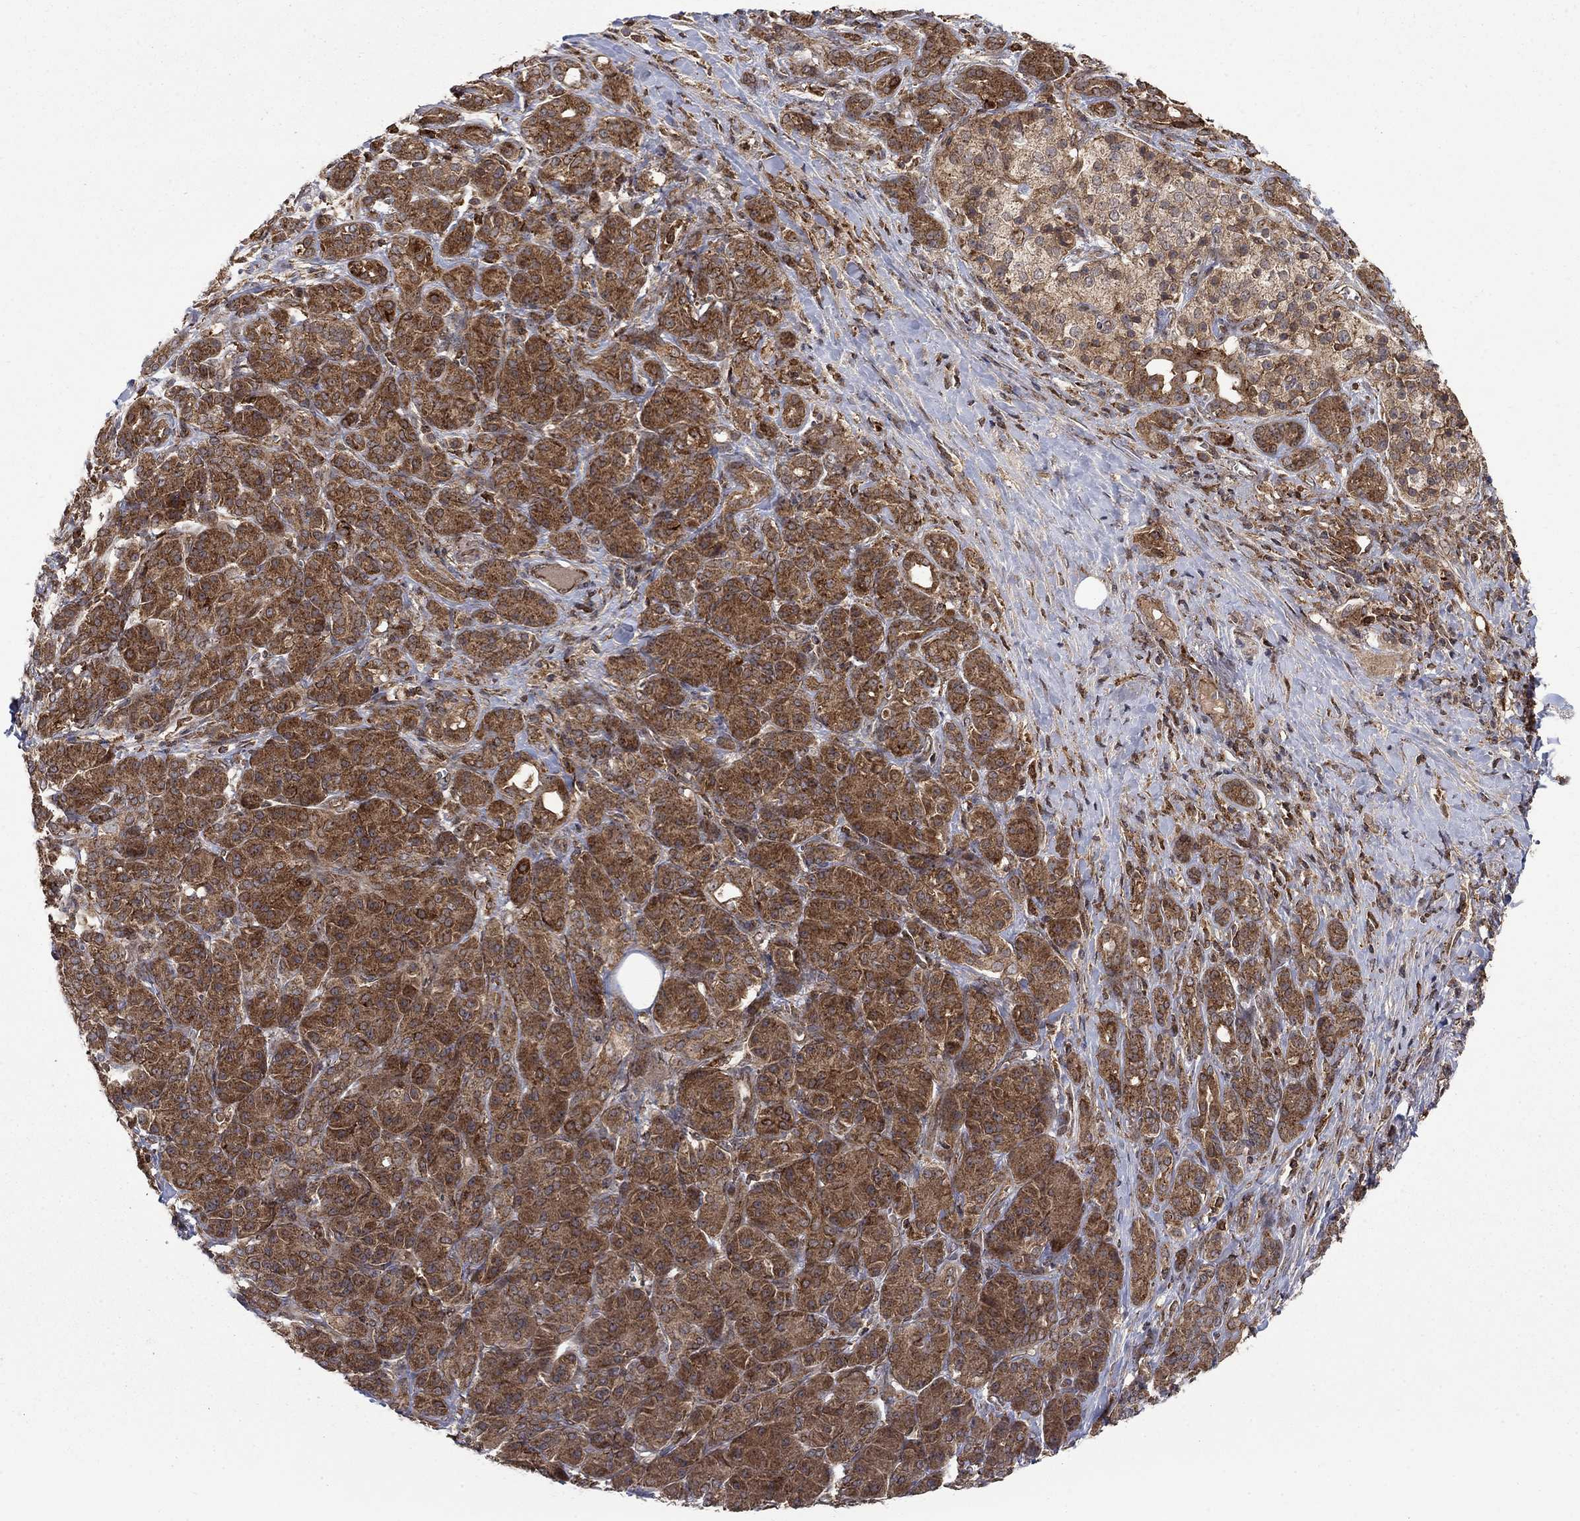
{"staining": {"intensity": "moderate", "quantity": ">75%", "location": "cytoplasmic/membranous"}, "tissue": "pancreatic cancer", "cell_type": "Tumor cells", "image_type": "cancer", "snomed": [{"axis": "morphology", "description": "Adenocarcinoma, NOS"}, {"axis": "topography", "description": "Pancreas"}], "caption": "Pancreatic cancer was stained to show a protein in brown. There is medium levels of moderate cytoplasmic/membranous positivity in about >75% of tumor cells.", "gene": "IFI35", "patient": {"sex": "male", "age": 61}}